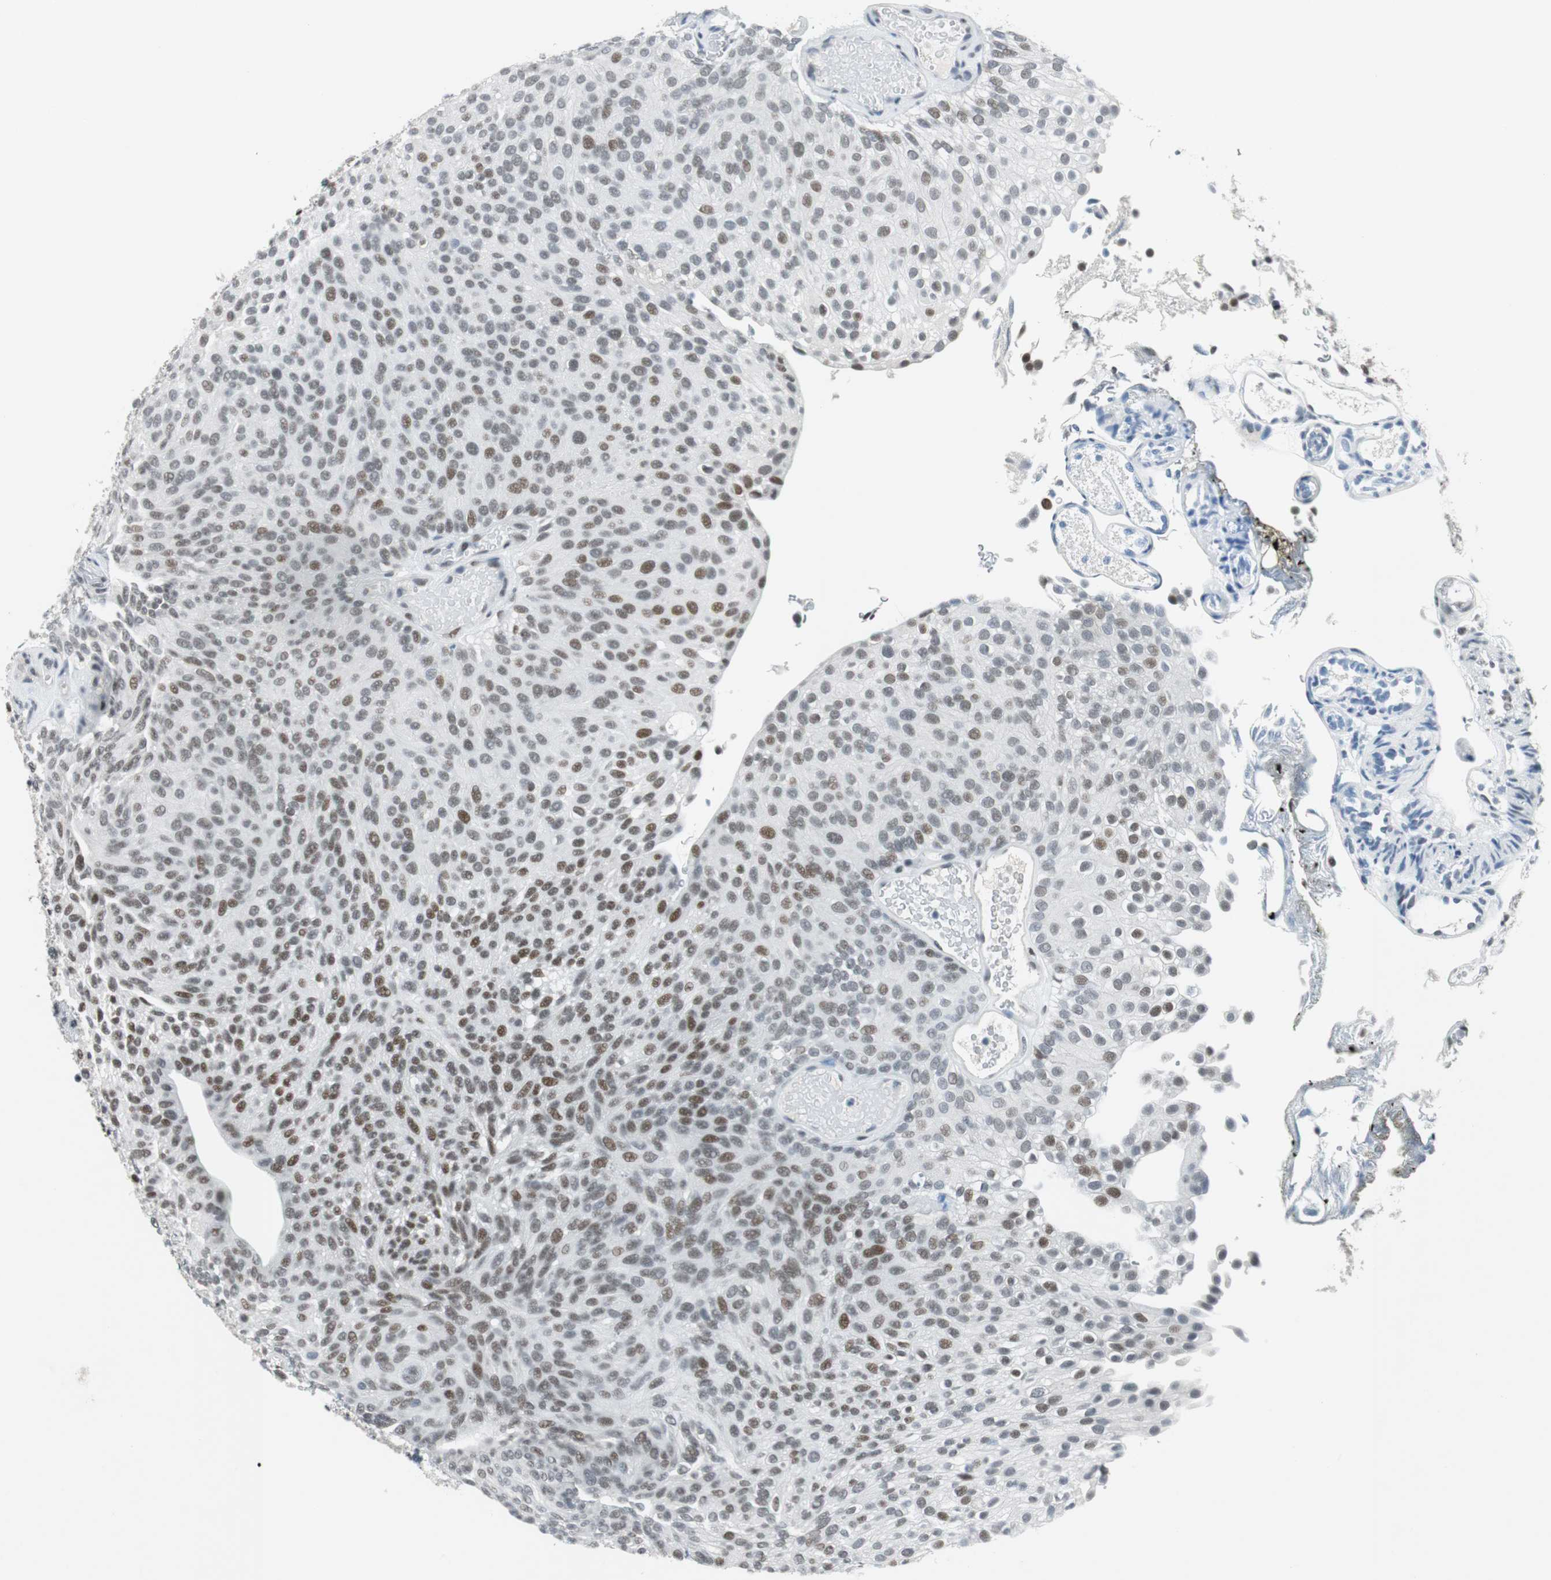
{"staining": {"intensity": "weak", "quantity": "<25%", "location": "nuclear"}, "tissue": "urothelial cancer", "cell_type": "Tumor cells", "image_type": "cancer", "snomed": [{"axis": "morphology", "description": "Urothelial carcinoma, Low grade"}, {"axis": "topography", "description": "Urinary bladder"}], "caption": "Human urothelial cancer stained for a protein using immunohistochemistry (IHC) demonstrates no positivity in tumor cells.", "gene": "HDAC3", "patient": {"sex": "male", "age": 78}}